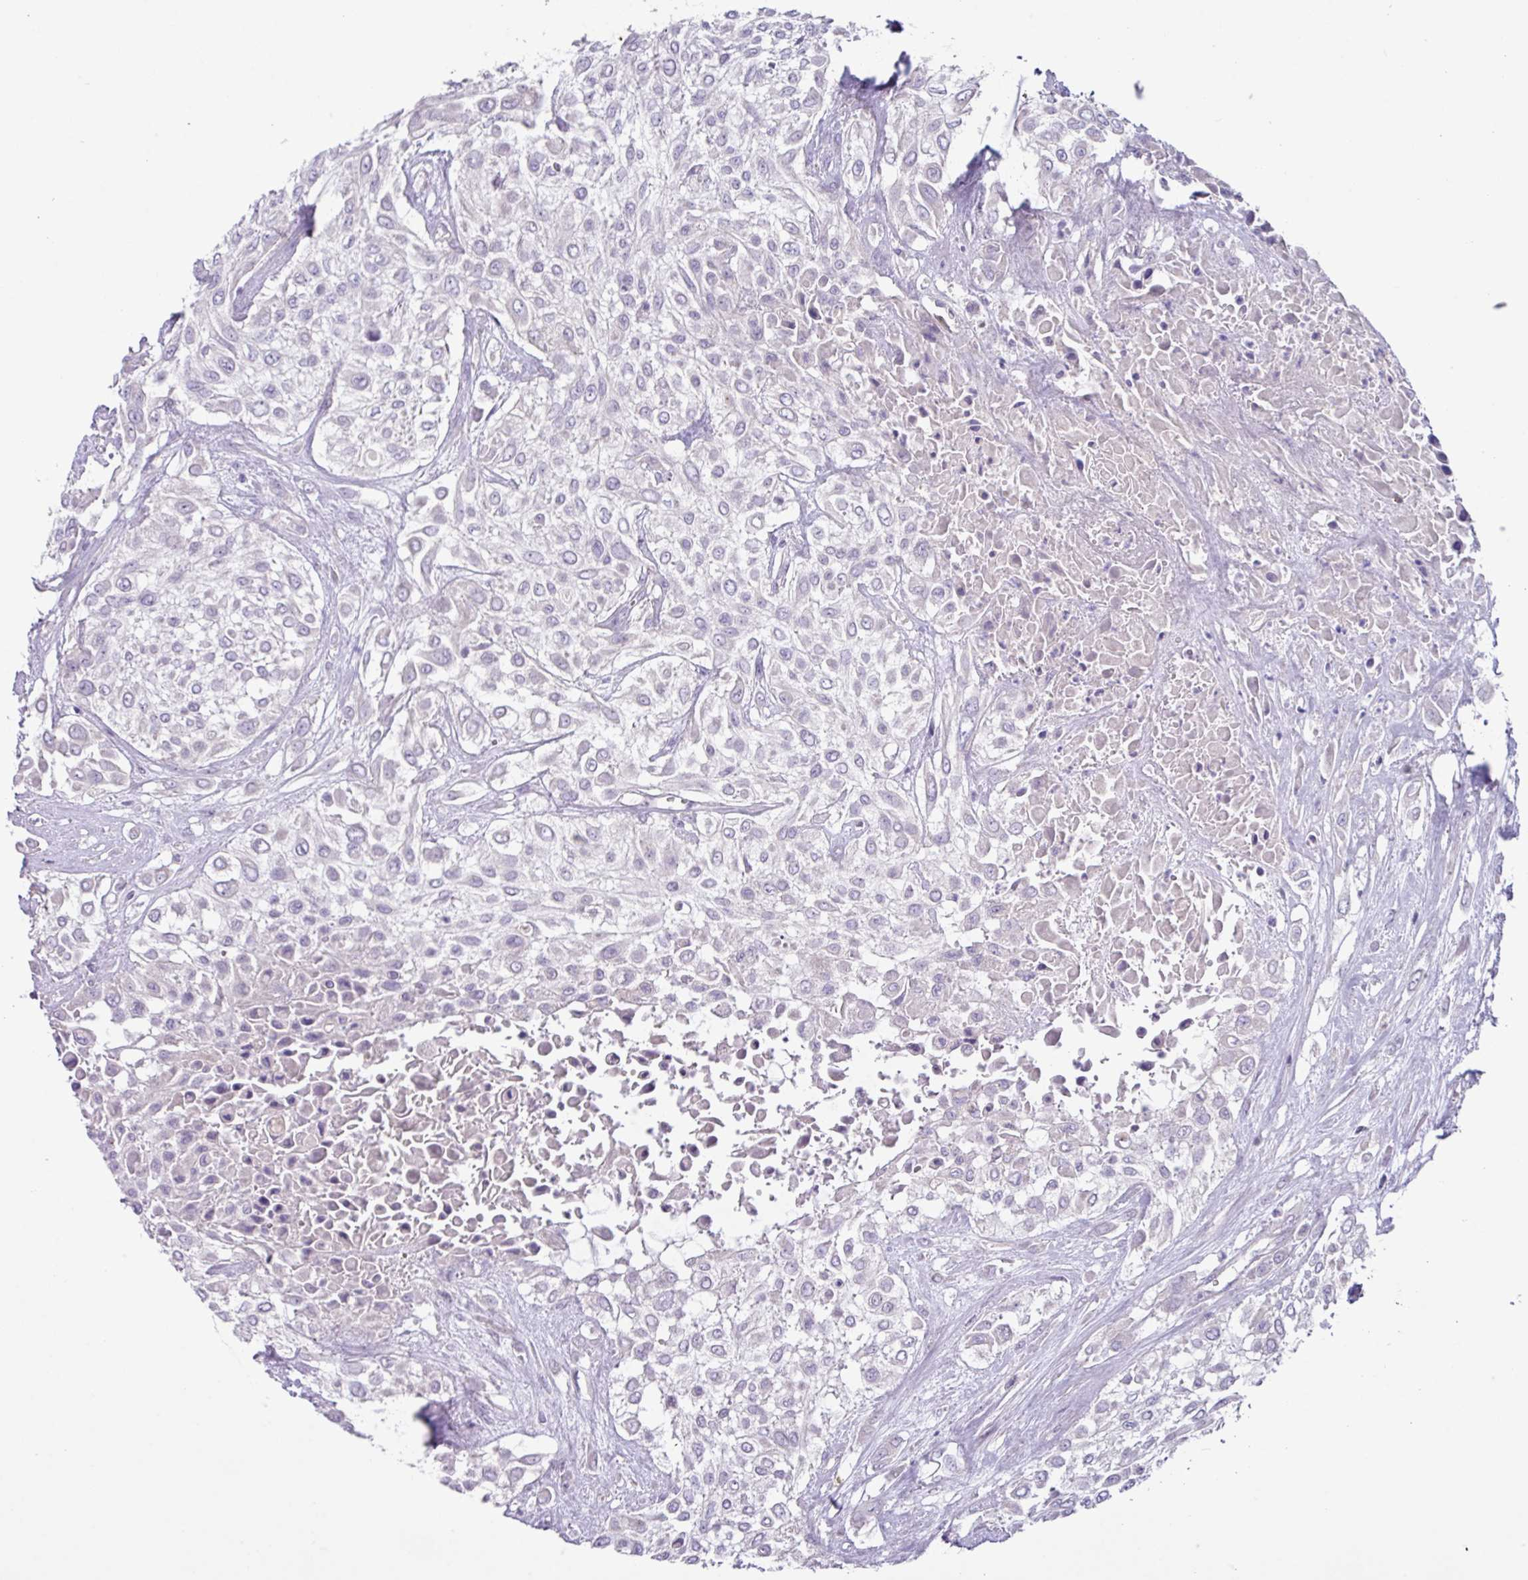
{"staining": {"intensity": "negative", "quantity": "none", "location": "none"}, "tissue": "urothelial cancer", "cell_type": "Tumor cells", "image_type": "cancer", "snomed": [{"axis": "morphology", "description": "Urothelial carcinoma, High grade"}, {"axis": "topography", "description": "Urinary bladder"}], "caption": "Tumor cells are negative for brown protein staining in urothelial carcinoma (high-grade).", "gene": "ZNF524", "patient": {"sex": "male", "age": 57}}